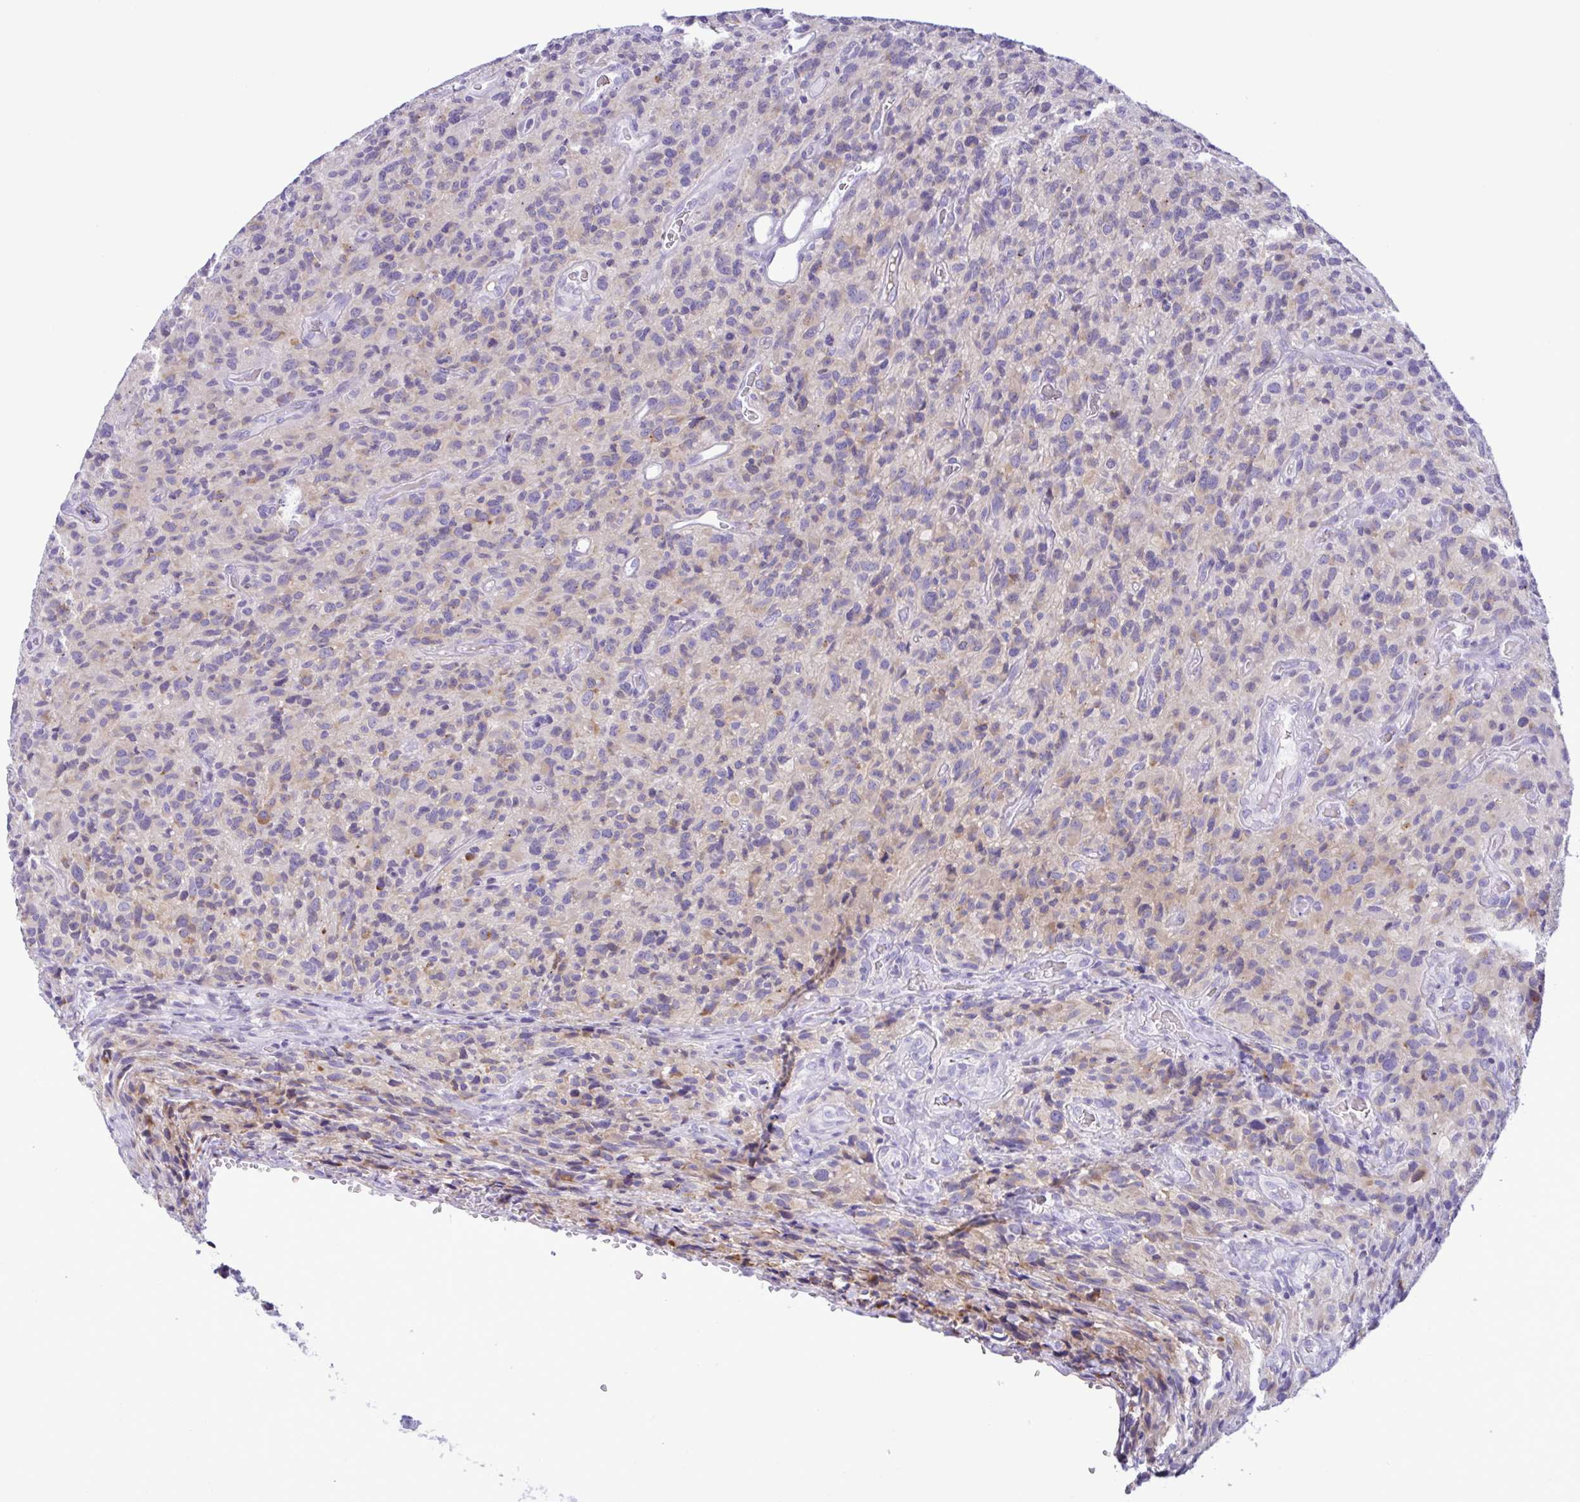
{"staining": {"intensity": "weak", "quantity": "<25%", "location": "cytoplasmic/membranous"}, "tissue": "glioma", "cell_type": "Tumor cells", "image_type": "cancer", "snomed": [{"axis": "morphology", "description": "Glioma, malignant, High grade"}, {"axis": "topography", "description": "Brain"}], "caption": "An image of human malignant glioma (high-grade) is negative for staining in tumor cells. Brightfield microscopy of immunohistochemistry (IHC) stained with DAB (3,3'-diaminobenzidine) (brown) and hematoxylin (blue), captured at high magnification.", "gene": "SREBF1", "patient": {"sex": "male", "age": 76}}